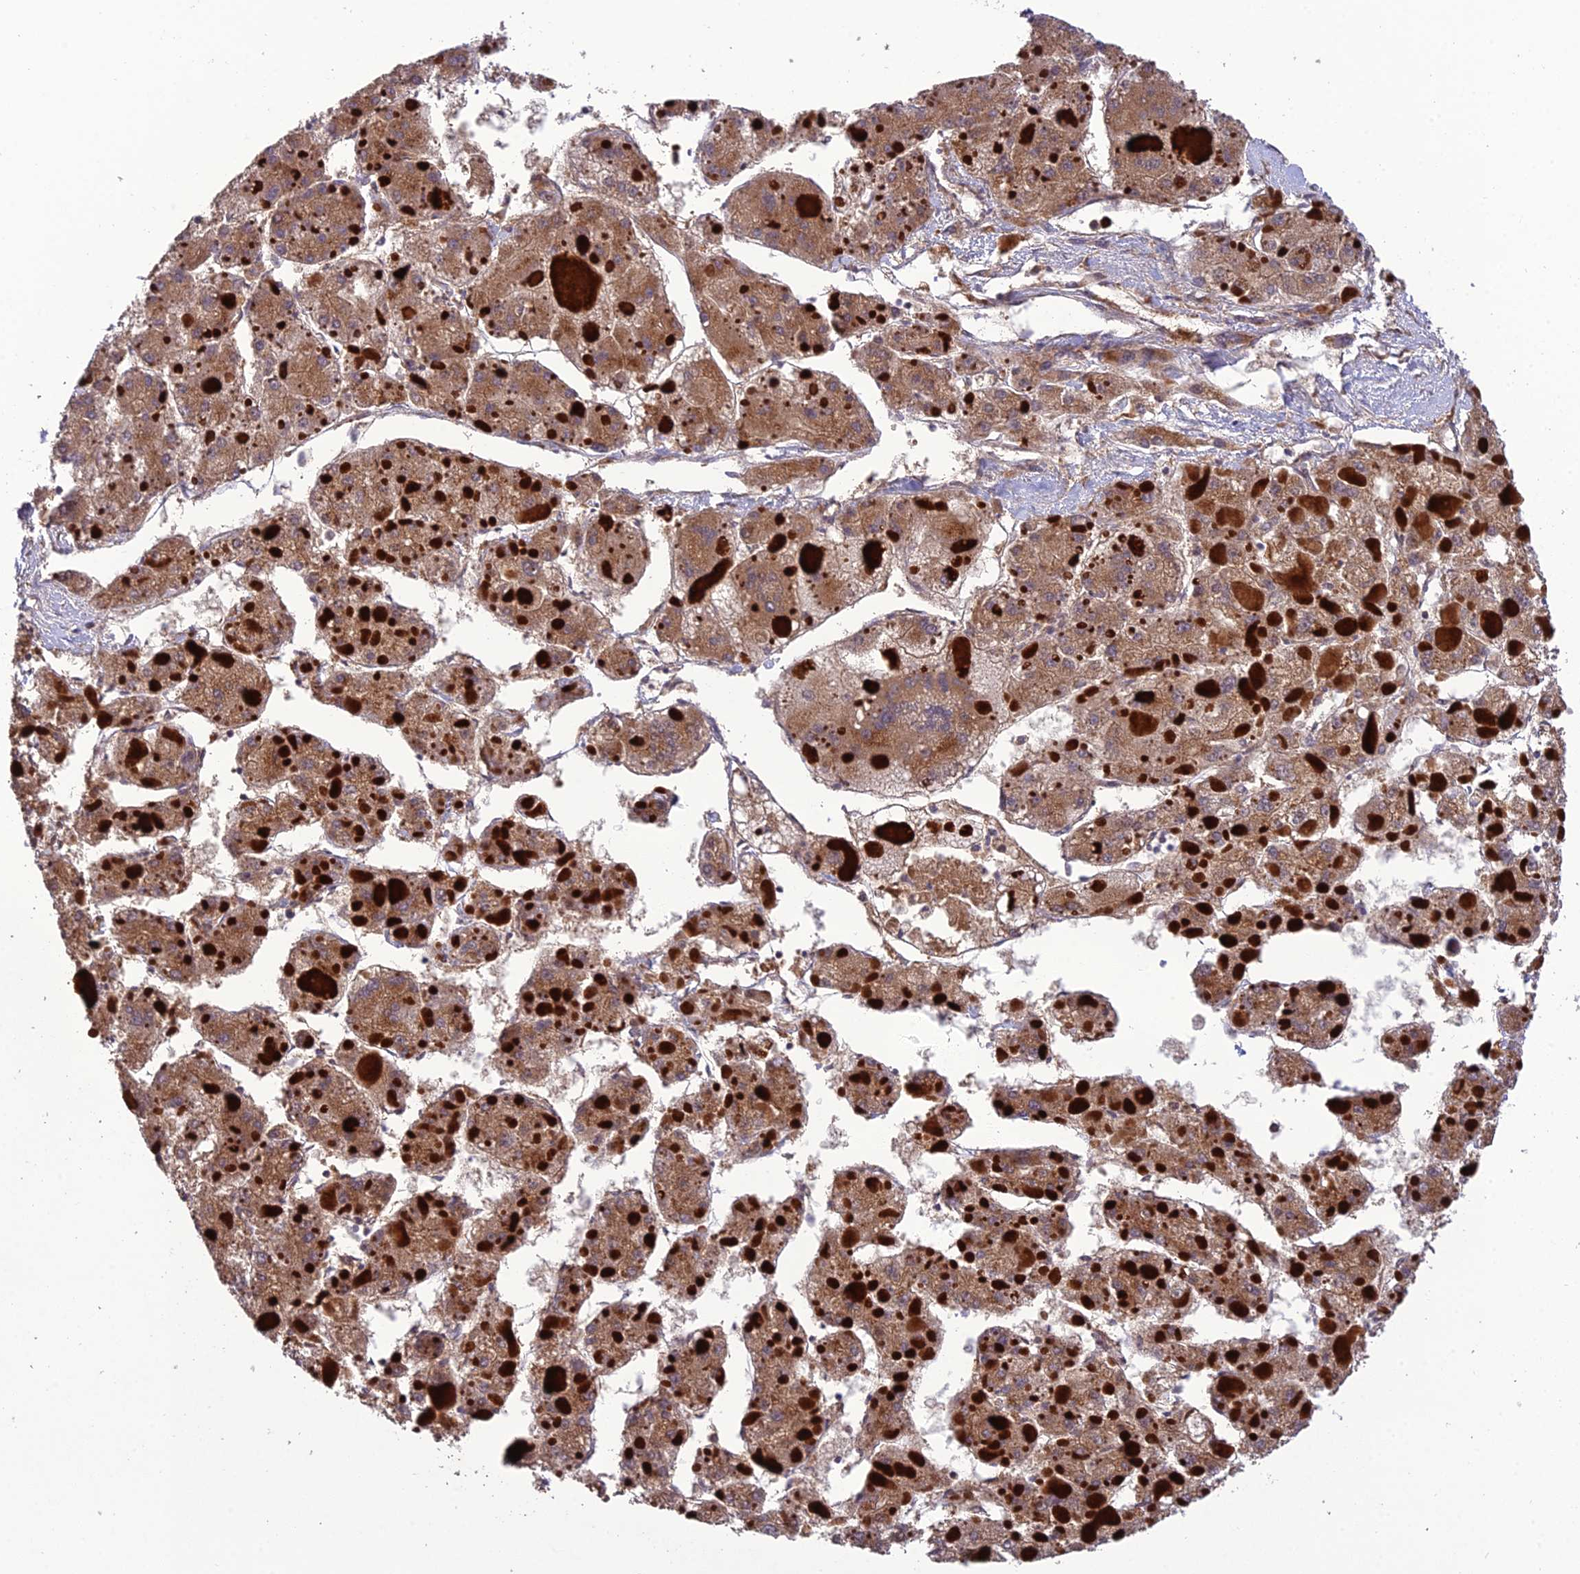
{"staining": {"intensity": "moderate", "quantity": ">75%", "location": "cytoplasmic/membranous"}, "tissue": "liver cancer", "cell_type": "Tumor cells", "image_type": "cancer", "snomed": [{"axis": "morphology", "description": "Carcinoma, Hepatocellular, NOS"}, {"axis": "topography", "description": "Liver"}], "caption": "The histopathology image exhibits staining of liver cancer (hepatocellular carcinoma), revealing moderate cytoplasmic/membranous protein staining (brown color) within tumor cells. (brown staining indicates protein expression, while blue staining denotes nuclei).", "gene": "MIOS", "patient": {"sex": "female", "age": 73}}